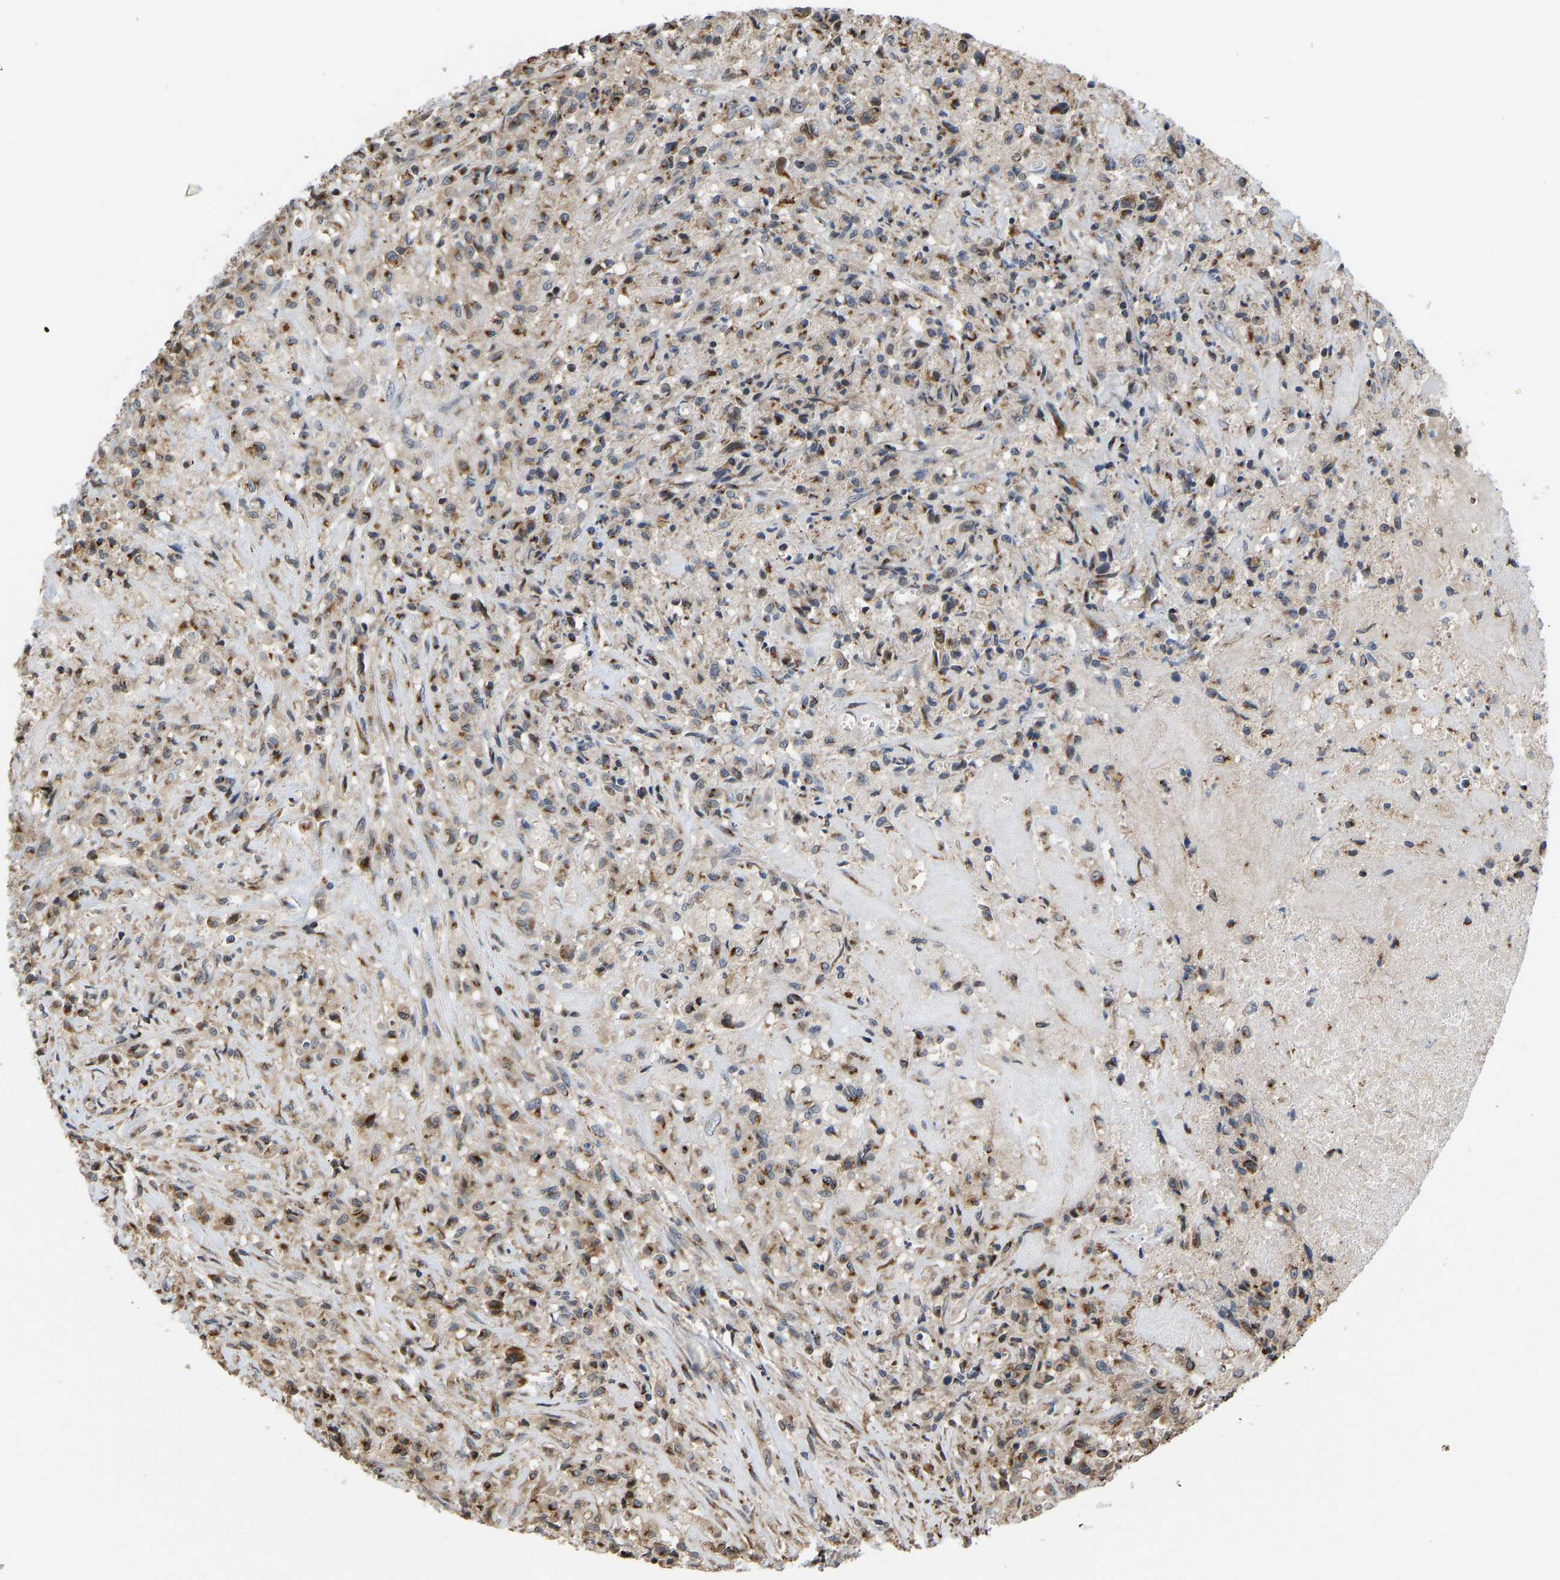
{"staining": {"intensity": "moderate", "quantity": ">75%", "location": "cytoplasmic/membranous"}, "tissue": "testis cancer", "cell_type": "Tumor cells", "image_type": "cancer", "snomed": [{"axis": "morphology", "description": "Carcinoma, Embryonal, NOS"}, {"axis": "topography", "description": "Testis"}], "caption": "Immunohistochemistry (IHC) micrograph of neoplastic tissue: human testis cancer (embryonal carcinoma) stained using immunohistochemistry (IHC) demonstrates medium levels of moderate protein expression localized specifically in the cytoplasmic/membranous of tumor cells, appearing as a cytoplasmic/membranous brown color.", "gene": "YIPF4", "patient": {"sex": "male", "age": 2}}